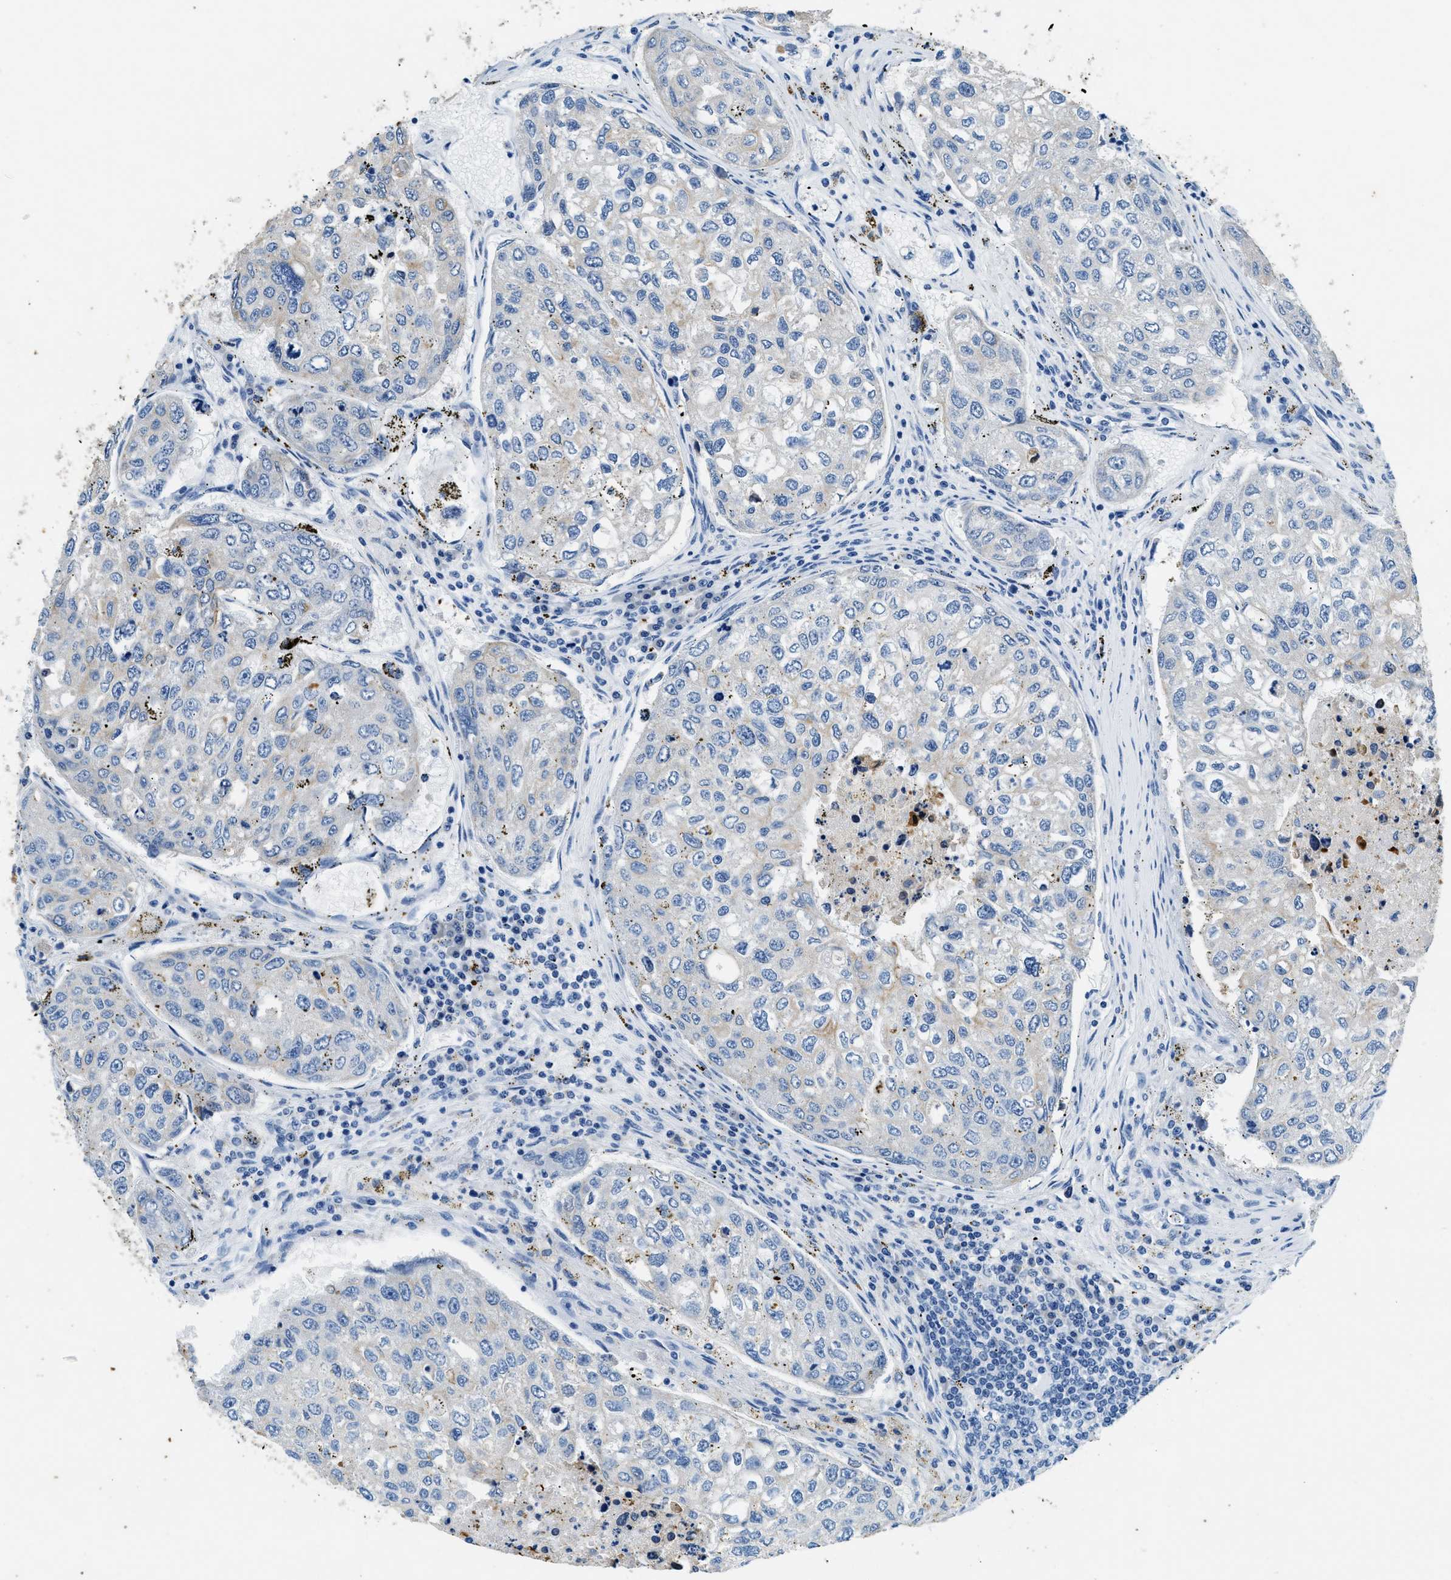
{"staining": {"intensity": "weak", "quantity": "25%-75%", "location": "cytoplasmic/membranous"}, "tissue": "urothelial cancer", "cell_type": "Tumor cells", "image_type": "cancer", "snomed": [{"axis": "morphology", "description": "Urothelial carcinoma, High grade"}, {"axis": "topography", "description": "Lymph node"}, {"axis": "topography", "description": "Urinary bladder"}], "caption": "IHC photomicrograph of neoplastic tissue: urothelial cancer stained using immunohistochemistry (IHC) demonstrates low levels of weak protein expression localized specifically in the cytoplasmic/membranous of tumor cells, appearing as a cytoplasmic/membranous brown color.", "gene": "CFAP20", "patient": {"sex": "male", "age": 51}}